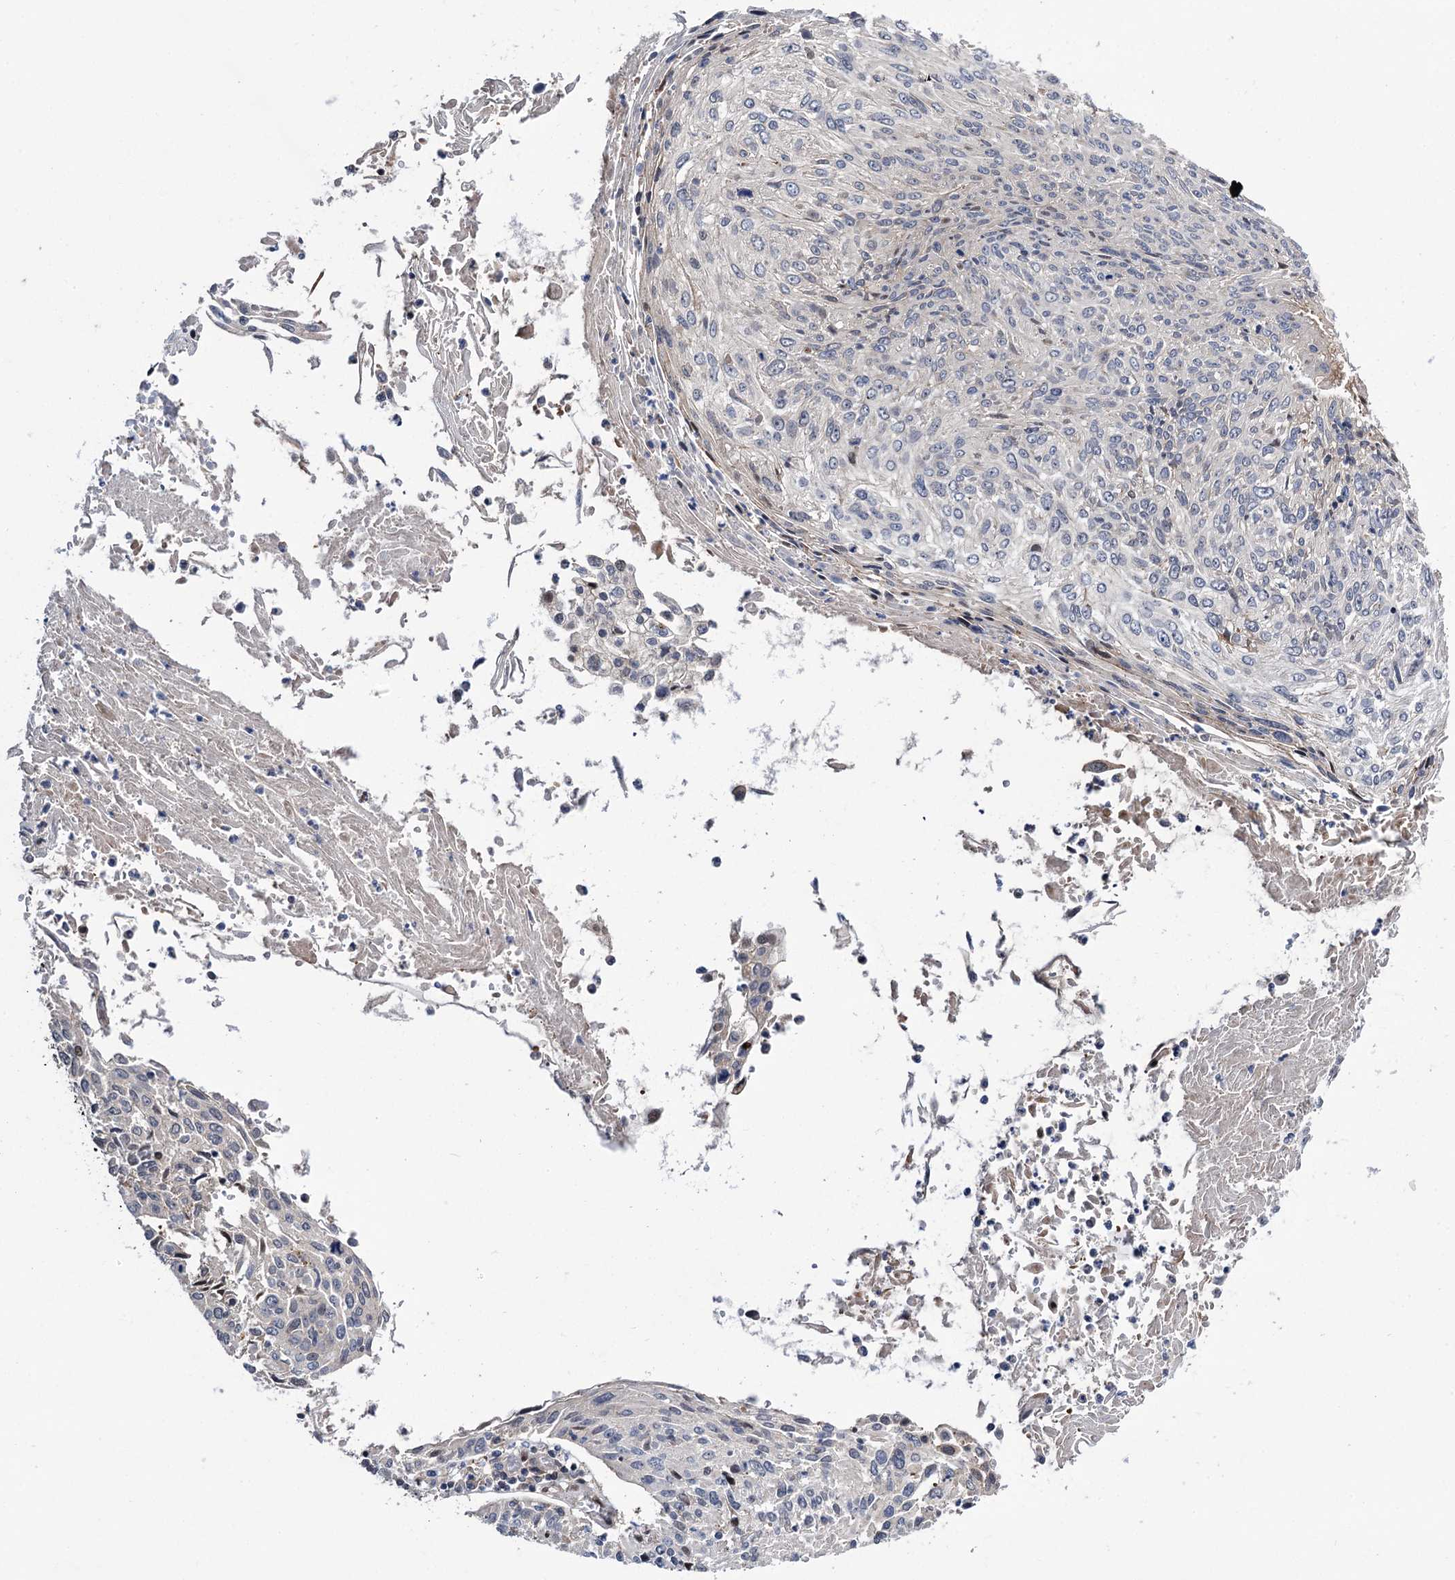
{"staining": {"intensity": "negative", "quantity": "none", "location": "none"}, "tissue": "cervical cancer", "cell_type": "Tumor cells", "image_type": "cancer", "snomed": [{"axis": "morphology", "description": "Squamous cell carcinoma, NOS"}, {"axis": "topography", "description": "Cervix"}], "caption": "Tumor cells are negative for protein expression in human cervical cancer.", "gene": "UBR1", "patient": {"sex": "female", "age": 51}}